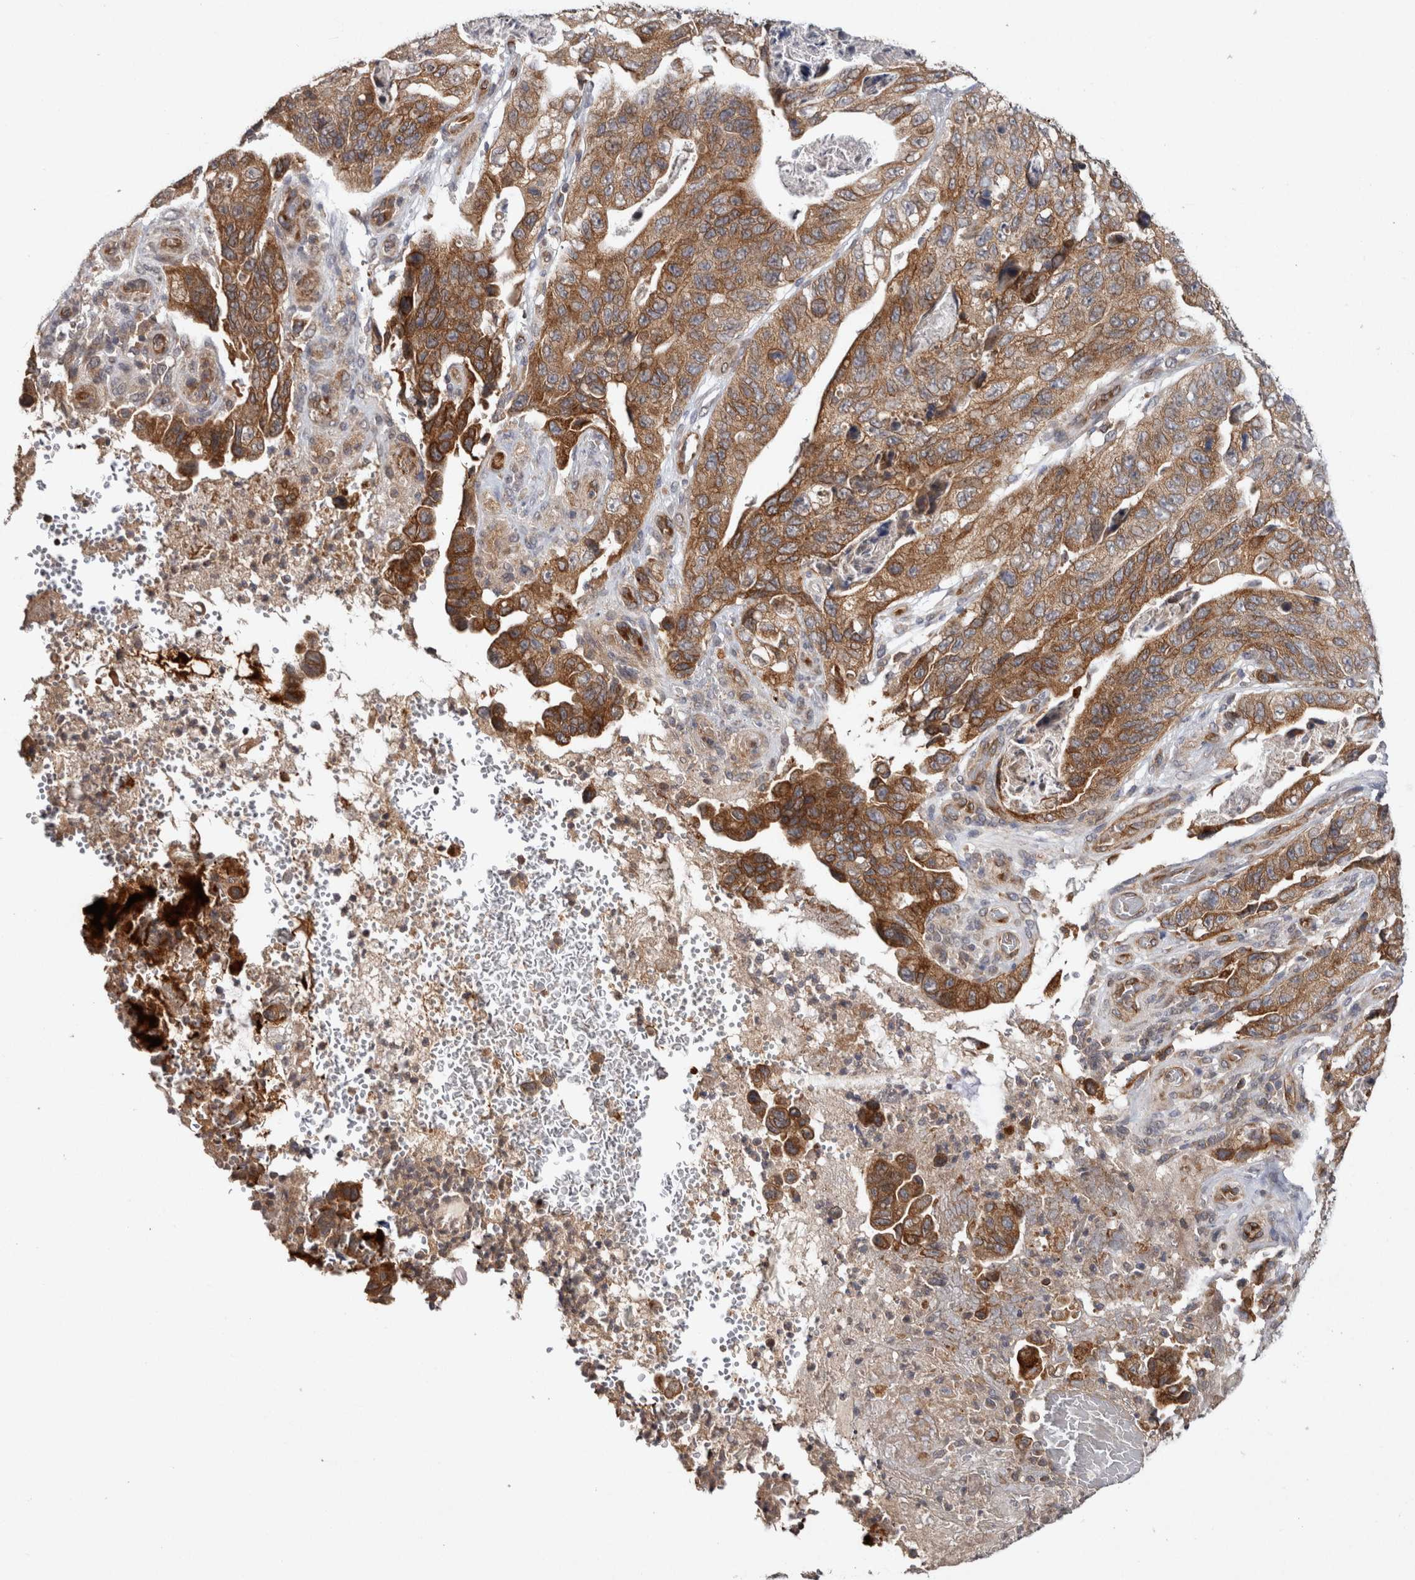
{"staining": {"intensity": "moderate", "quantity": ">75%", "location": "cytoplasmic/membranous"}, "tissue": "stomach cancer", "cell_type": "Tumor cells", "image_type": "cancer", "snomed": [{"axis": "morphology", "description": "Adenocarcinoma, NOS"}, {"axis": "topography", "description": "Stomach"}], "caption": "This image exhibits IHC staining of human stomach cancer (adenocarcinoma), with medium moderate cytoplasmic/membranous positivity in about >75% of tumor cells.", "gene": "HMOX2", "patient": {"sex": "female", "age": 89}}